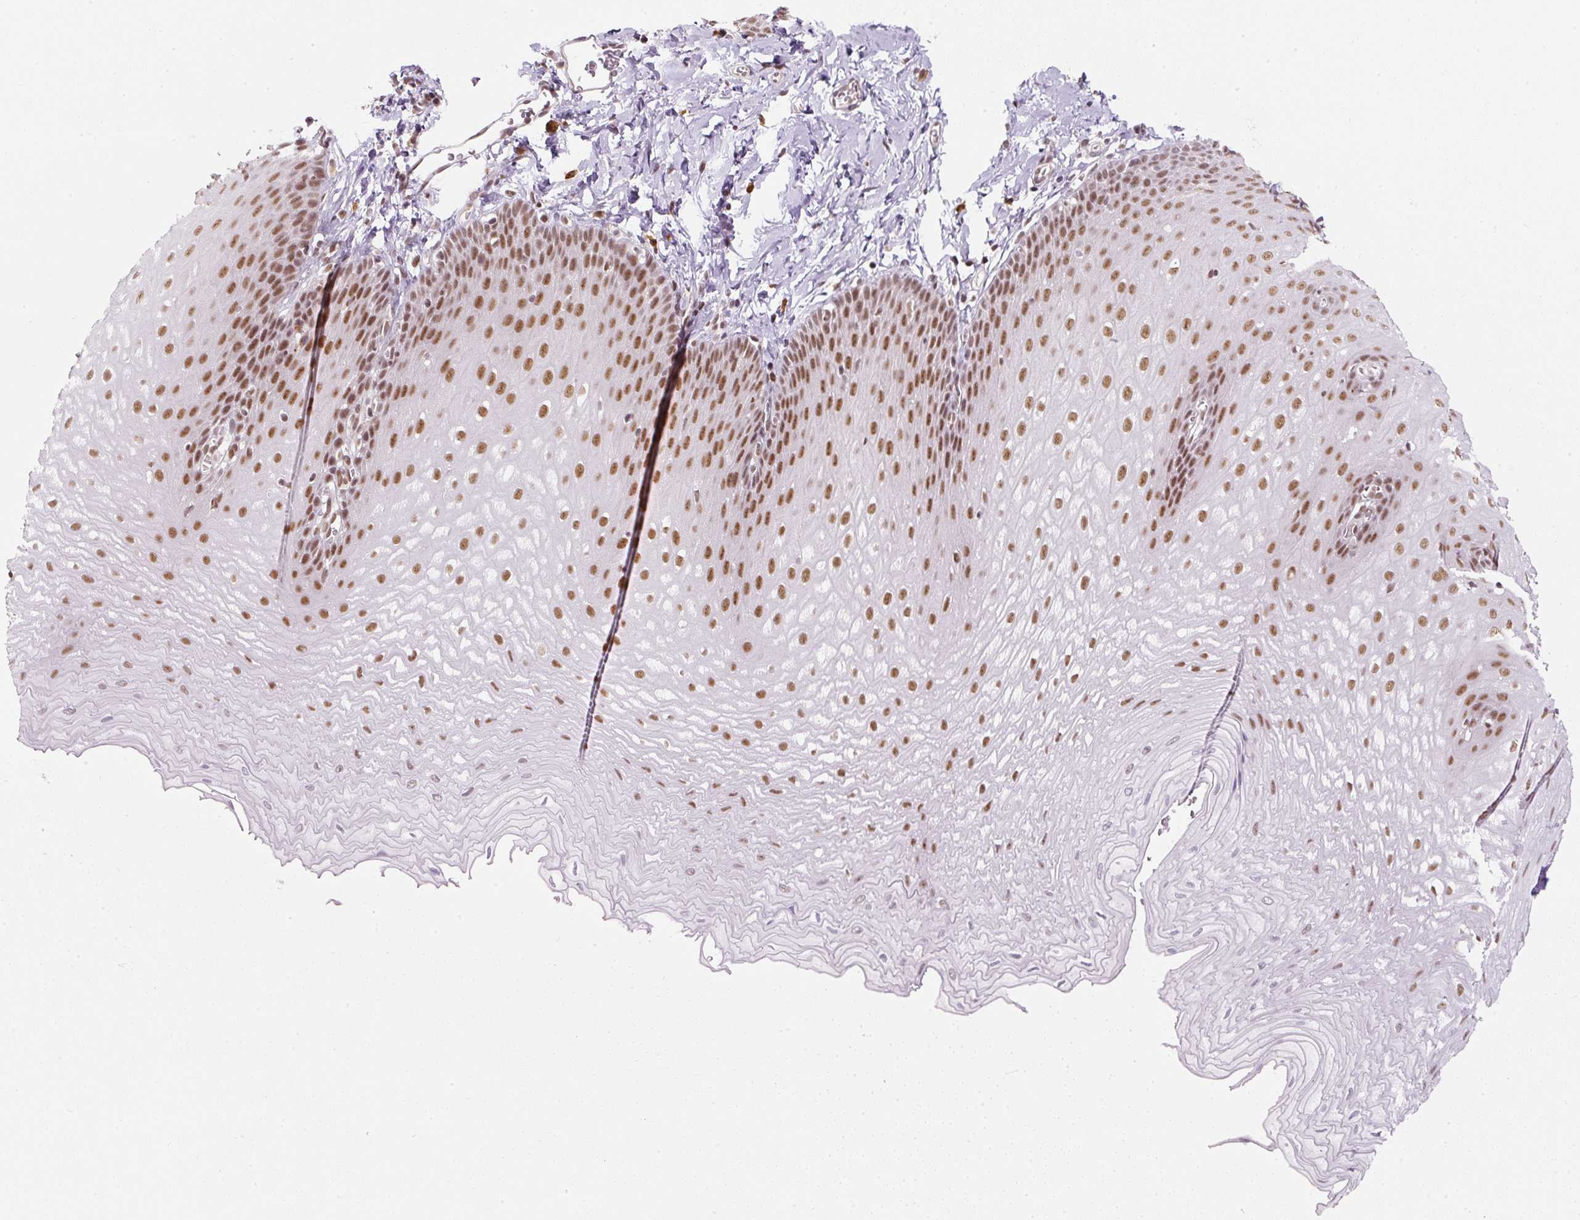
{"staining": {"intensity": "moderate", "quantity": ">75%", "location": "nuclear"}, "tissue": "esophagus", "cell_type": "Squamous epithelial cells", "image_type": "normal", "snomed": [{"axis": "morphology", "description": "Normal tissue, NOS"}, {"axis": "topography", "description": "Esophagus"}], "caption": "Immunohistochemical staining of unremarkable human esophagus demonstrates moderate nuclear protein staining in approximately >75% of squamous epithelial cells. The staining was performed using DAB (3,3'-diaminobenzidine) to visualize the protein expression in brown, while the nuclei were stained in blue with hematoxylin (Magnification: 20x).", "gene": "U2AF2", "patient": {"sex": "male", "age": 70}}